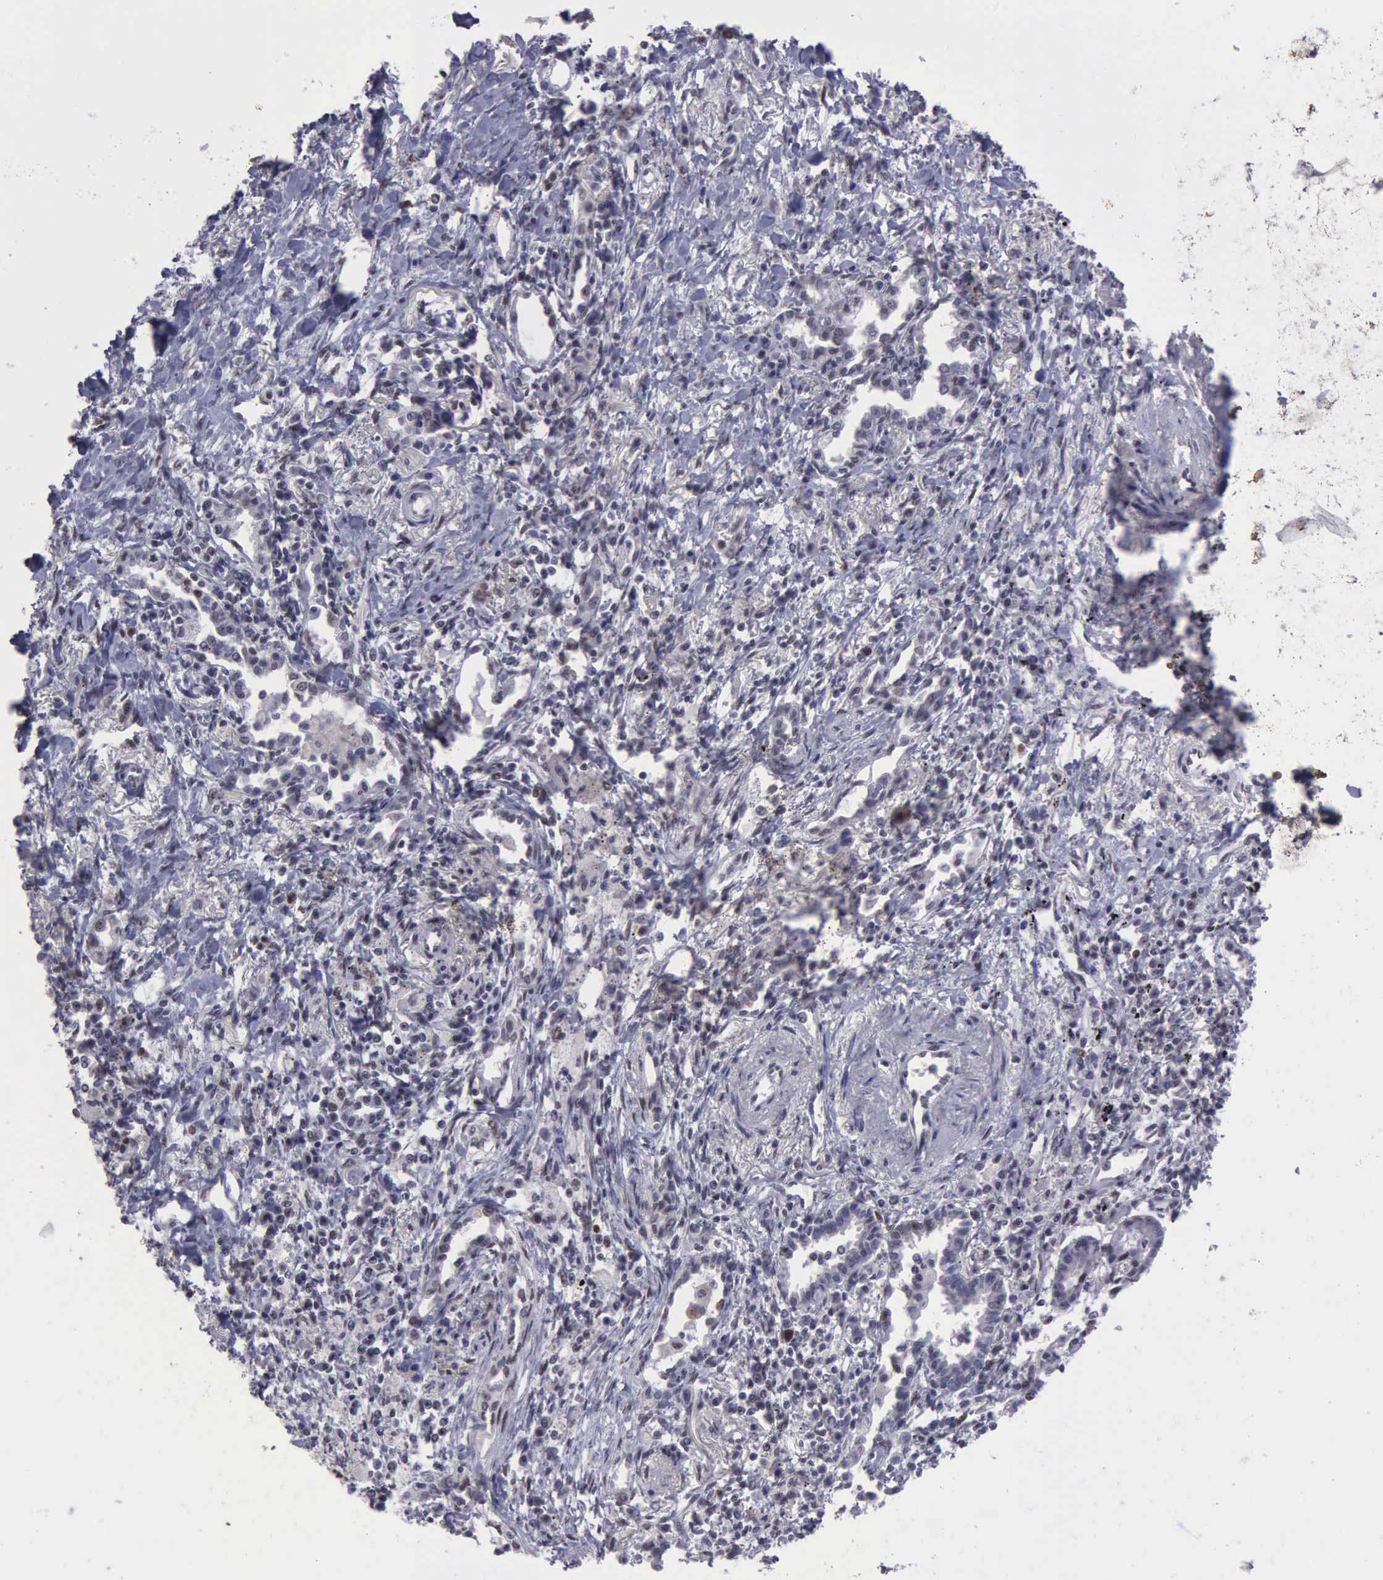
{"staining": {"intensity": "weak", "quantity": "25%-75%", "location": "nuclear"}, "tissue": "lung cancer", "cell_type": "Tumor cells", "image_type": "cancer", "snomed": [{"axis": "morphology", "description": "Adenocarcinoma, NOS"}, {"axis": "topography", "description": "Lung"}], "caption": "A low amount of weak nuclear positivity is seen in approximately 25%-75% of tumor cells in lung cancer tissue.", "gene": "UBR7", "patient": {"sex": "male", "age": 60}}